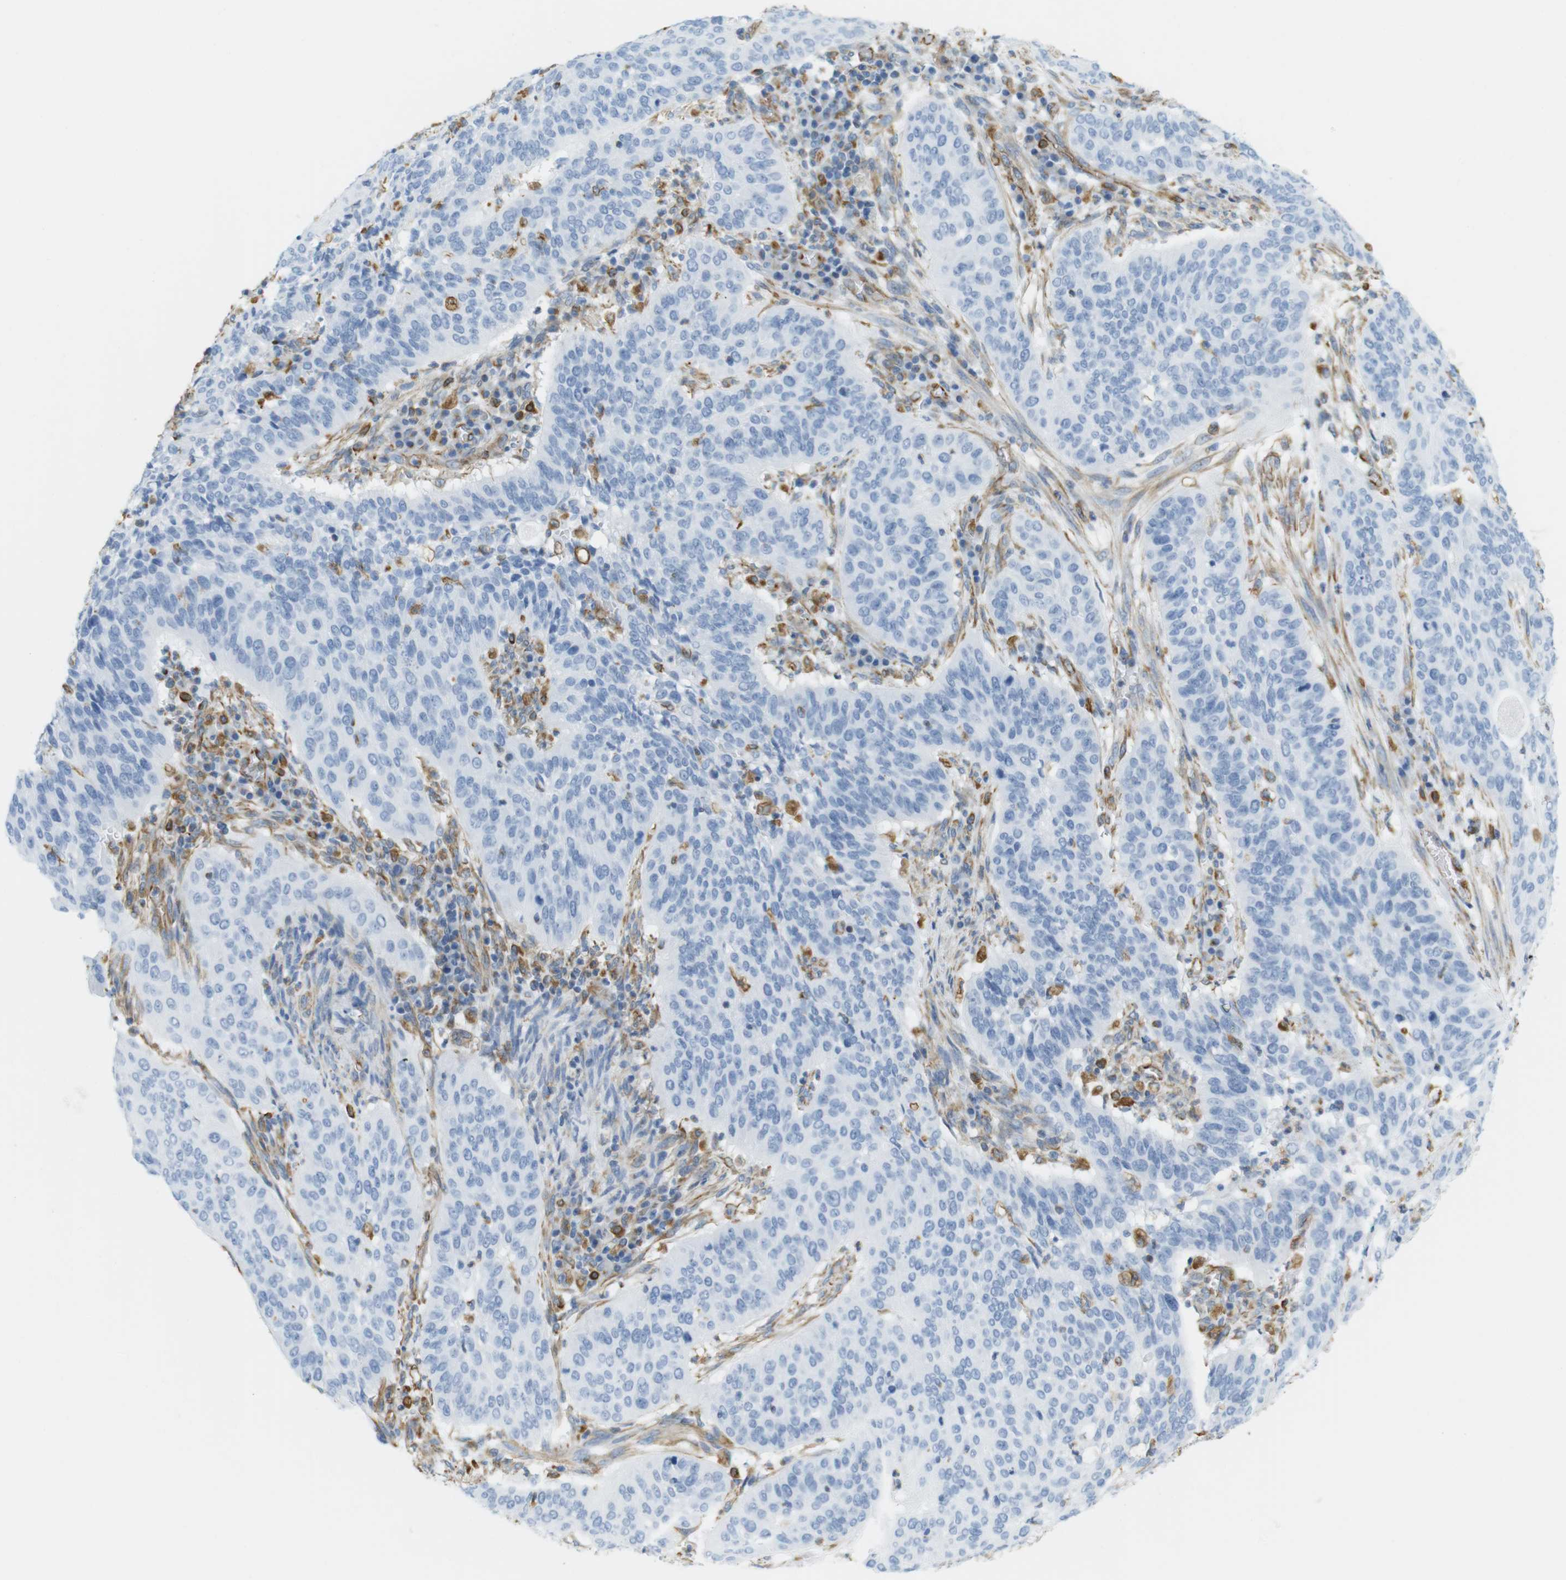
{"staining": {"intensity": "negative", "quantity": "none", "location": "none"}, "tissue": "cervical cancer", "cell_type": "Tumor cells", "image_type": "cancer", "snomed": [{"axis": "morphology", "description": "Normal tissue, NOS"}, {"axis": "morphology", "description": "Squamous cell carcinoma, NOS"}, {"axis": "topography", "description": "Cervix"}], "caption": "Immunohistochemistry (IHC) of squamous cell carcinoma (cervical) exhibits no staining in tumor cells.", "gene": "MS4A10", "patient": {"sex": "female", "age": 39}}